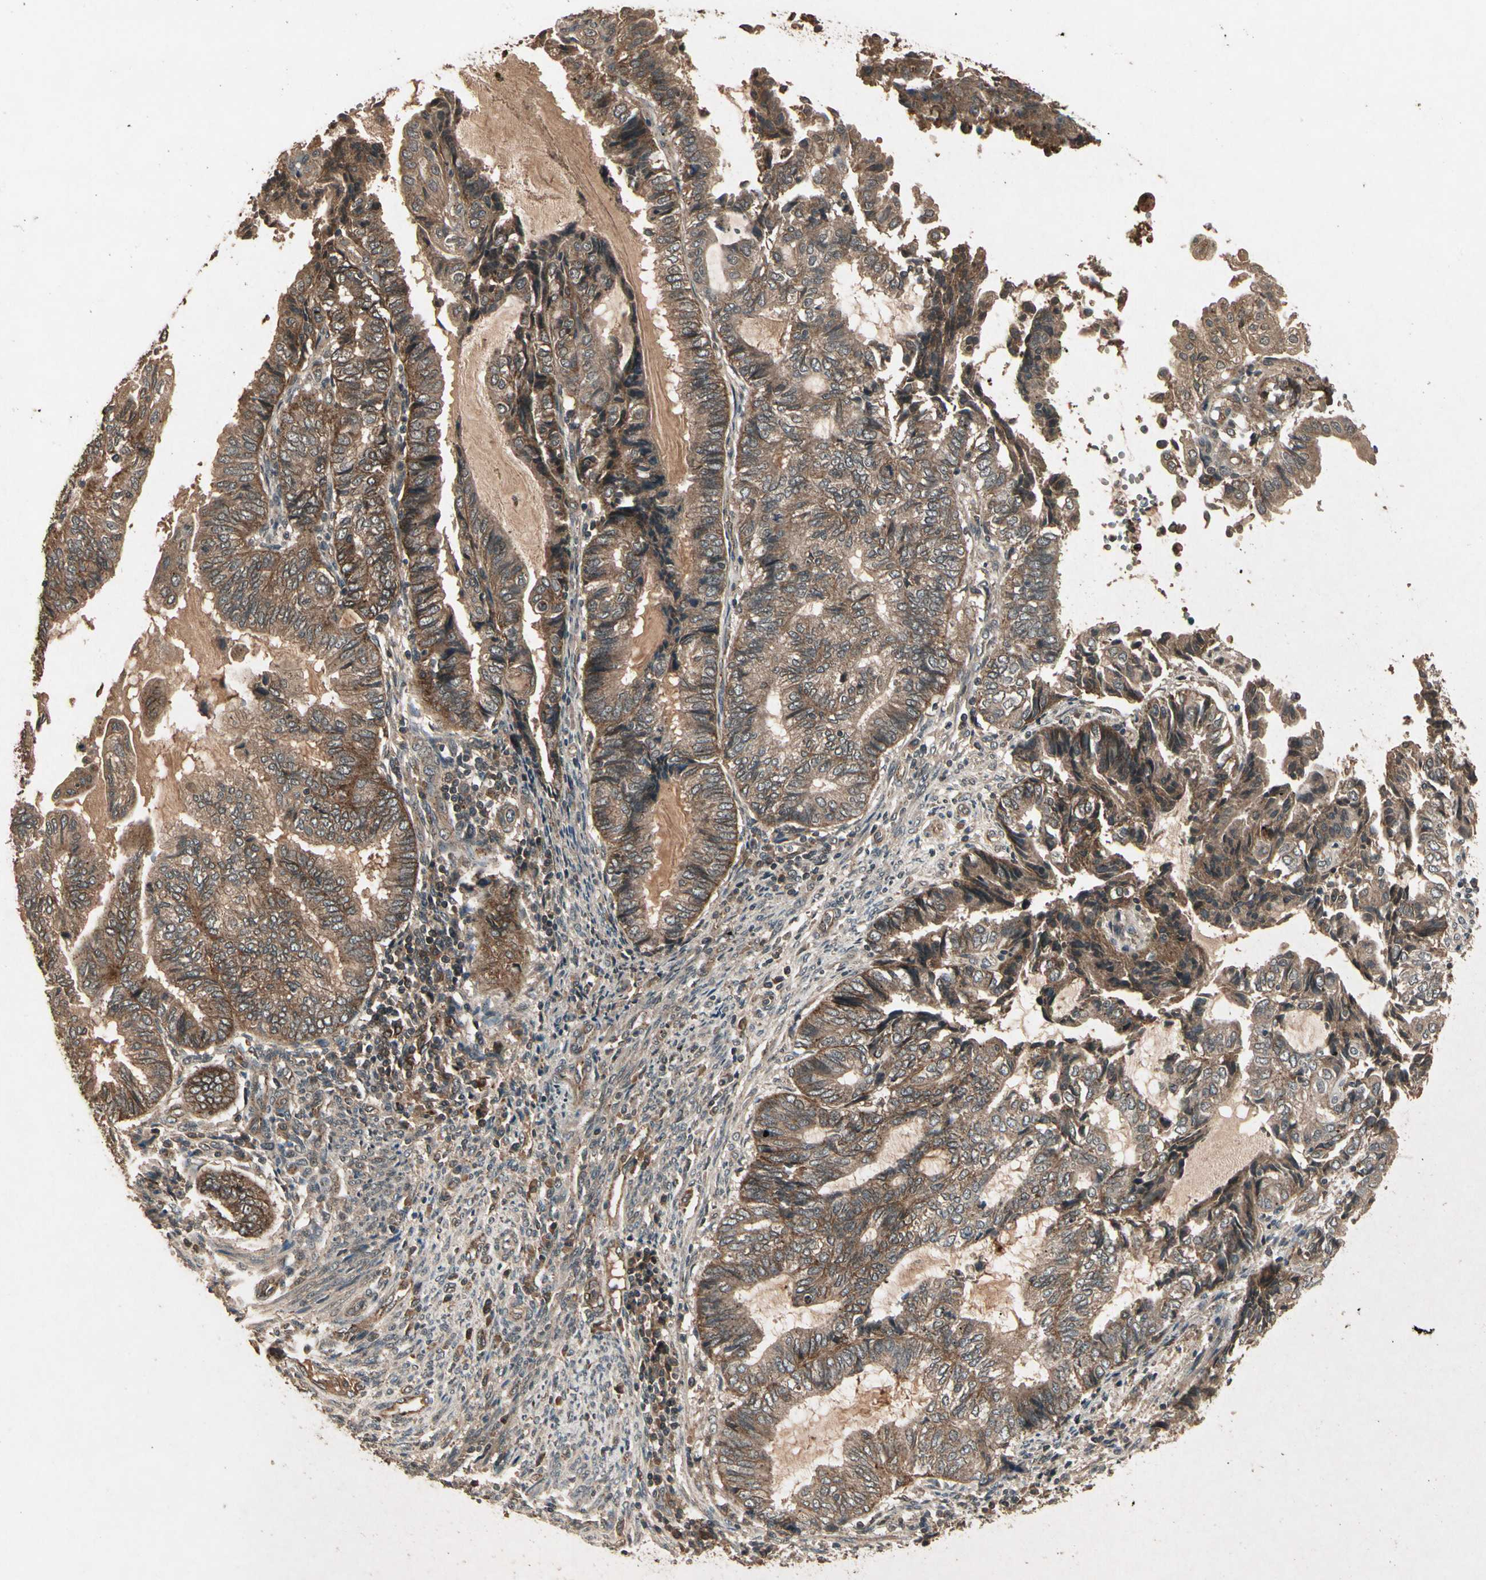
{"staining": {"intensity": "strong", "quantity": ">75%", "location": "cytoplasmic/membranous"}, "tissue": "endometrial cancer", "cell_type": "Tumor cells", "image_type": "cancer", "snomed": [{"axis": "morphology", "description": "Adenocarcinoma, NOS"}, {"axis": "topography", "description": "Uterus"}, {"axis": "topography", "description": "Endometrium"}], "caption": "Immunohistochemical staining of endometrial adenocarcinoma displays high levels of strong cytoplasmic/membranous protein staining in approximately >75% of tumor cells. Nuclei are stained in blue.", "gene": "FLOT1", "patient": {"sex": "female", "age": 70}}